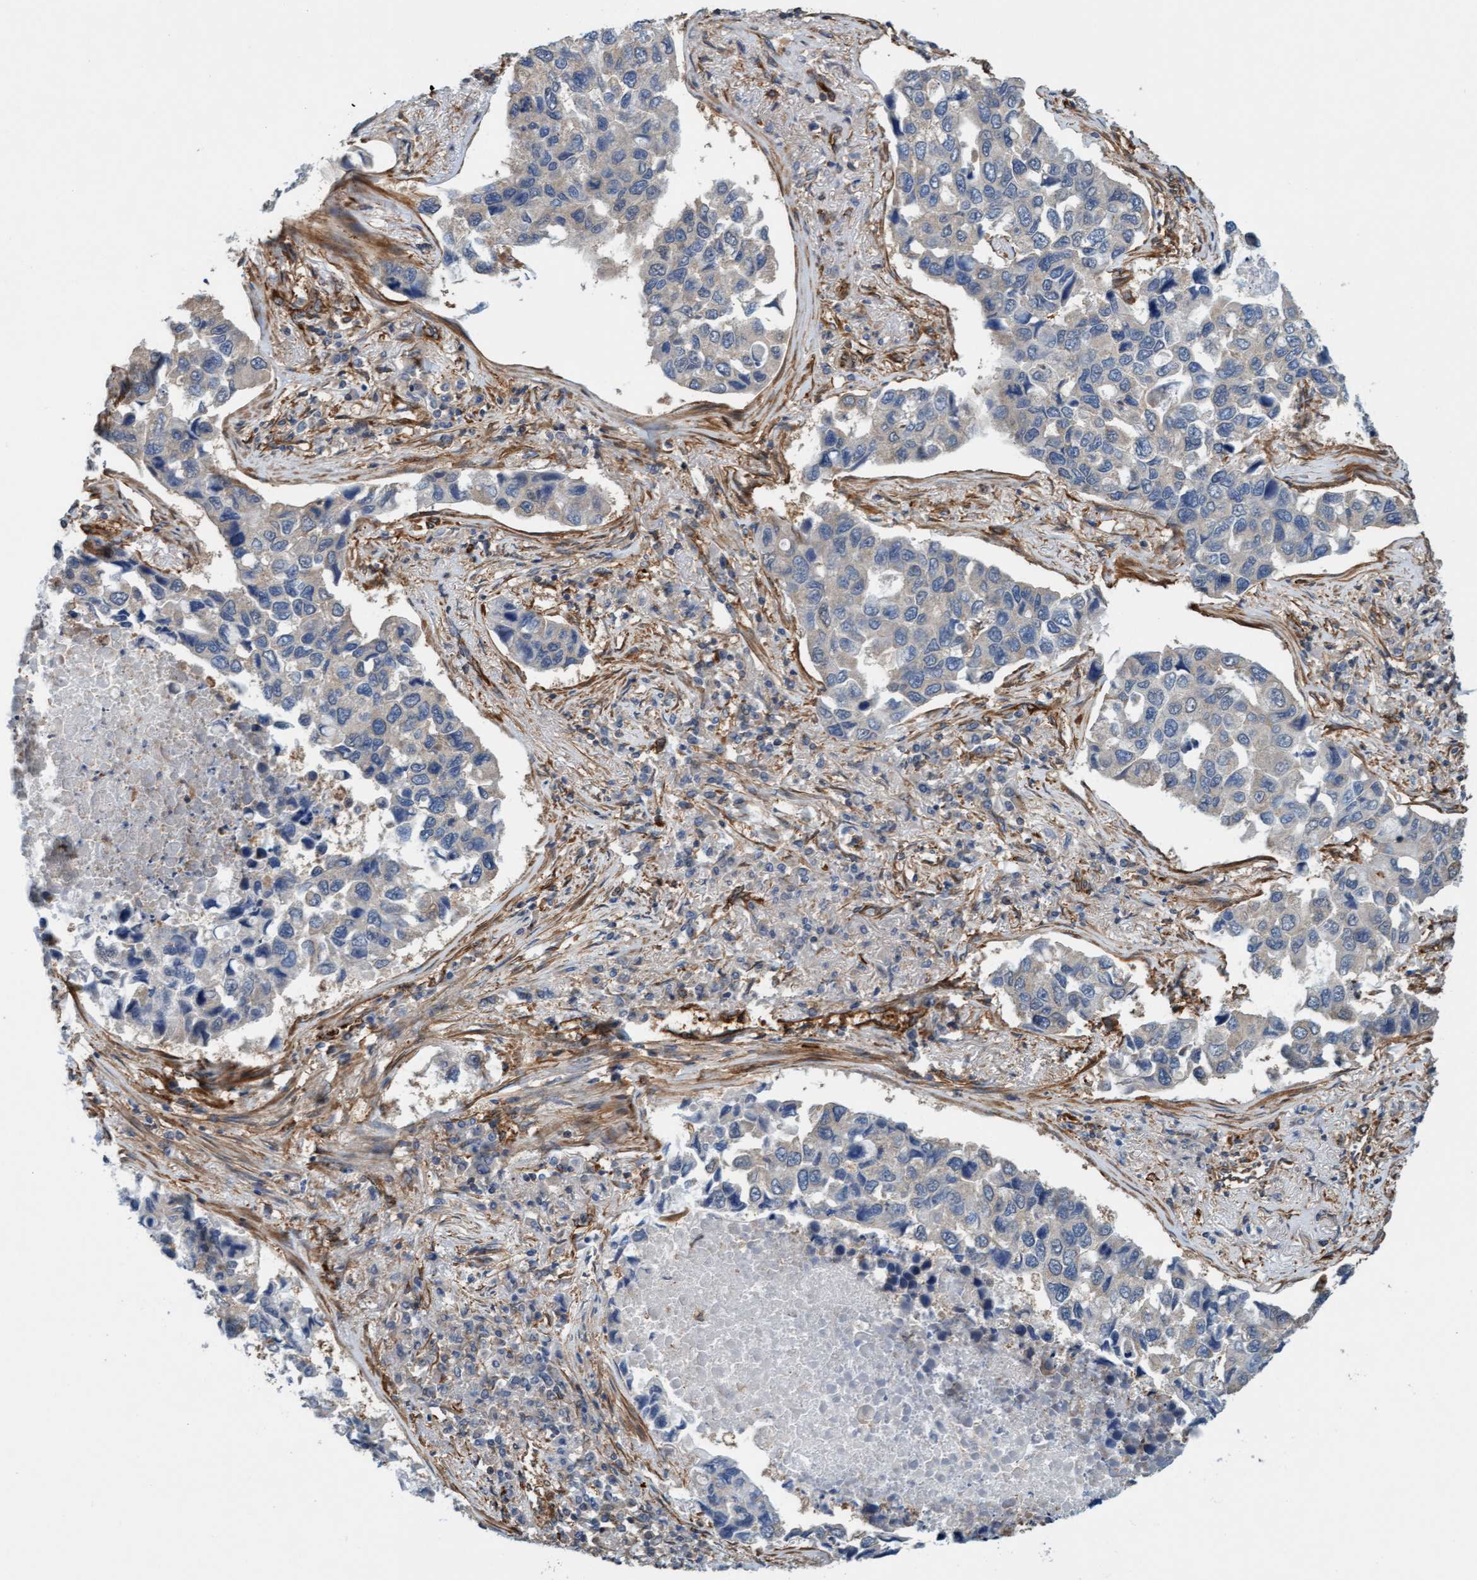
{"staining": {"intensity": "negative", "quantity": "none", "location": "none"}, "tissue": "lung cancer", "cell_type": "Tumor cells", "image_type": "cancer", "snomed": [{"axis": "morphology", "description": "Adenocarcinoma, NOS"}, {"axis": "topography", "description": "Lung"}], "caption": "Immunohistochemistry (IHC) histopathology image of neoplastic tissue: human adenocarcinoma (lung) stained with DAB (3,3'-diaminobenzidine) displays no significant protein staining in tumor cells.", "gene": "FMNL3", "patient": {"sex": "male", "age": 64}}